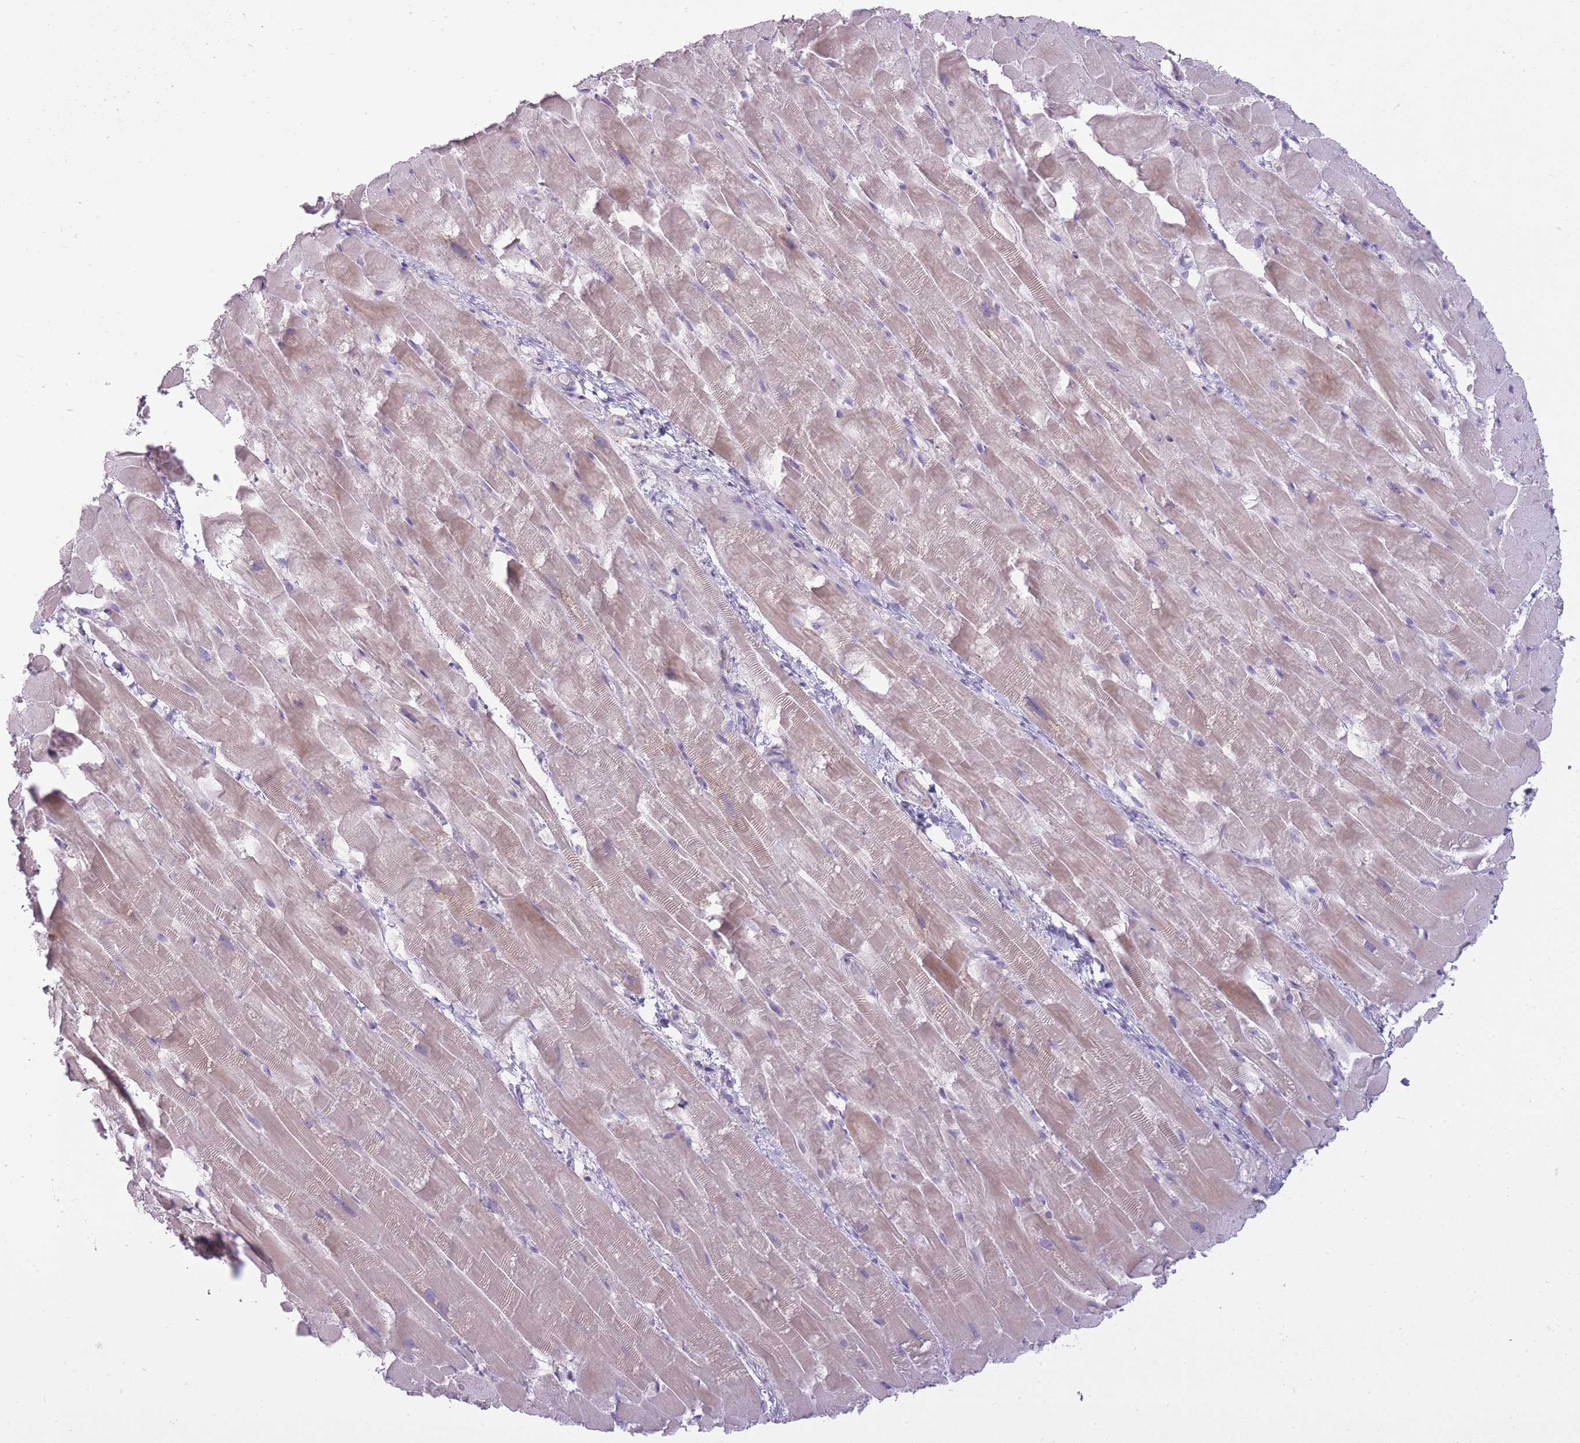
{"staining": {"intensity": "weak", "quantity": "25%-75%", "location": "cytoplasmic/membranous"}, "tissue": "heart muscle", "cell_type": "Cardiomyocytes", "image_type": "normal", "snomed": [{"axis": "morphology", "description": "Normal tissue, NOS"}, {"axis": "topography", "description": "Heart"}], "caption": "A micrograph of heart muscle stained for a protein shows weak cytoplasmic/membranous brown staining in cardiomyocytes. The staining was performed using DAB (3,3'-diaminobenzidine), with brown indicating positive protein expression. Nuclei are stained blue with hematoxylin.", "gene": "LGALS9B", "patient": {"sex": "male", "age": 37}}